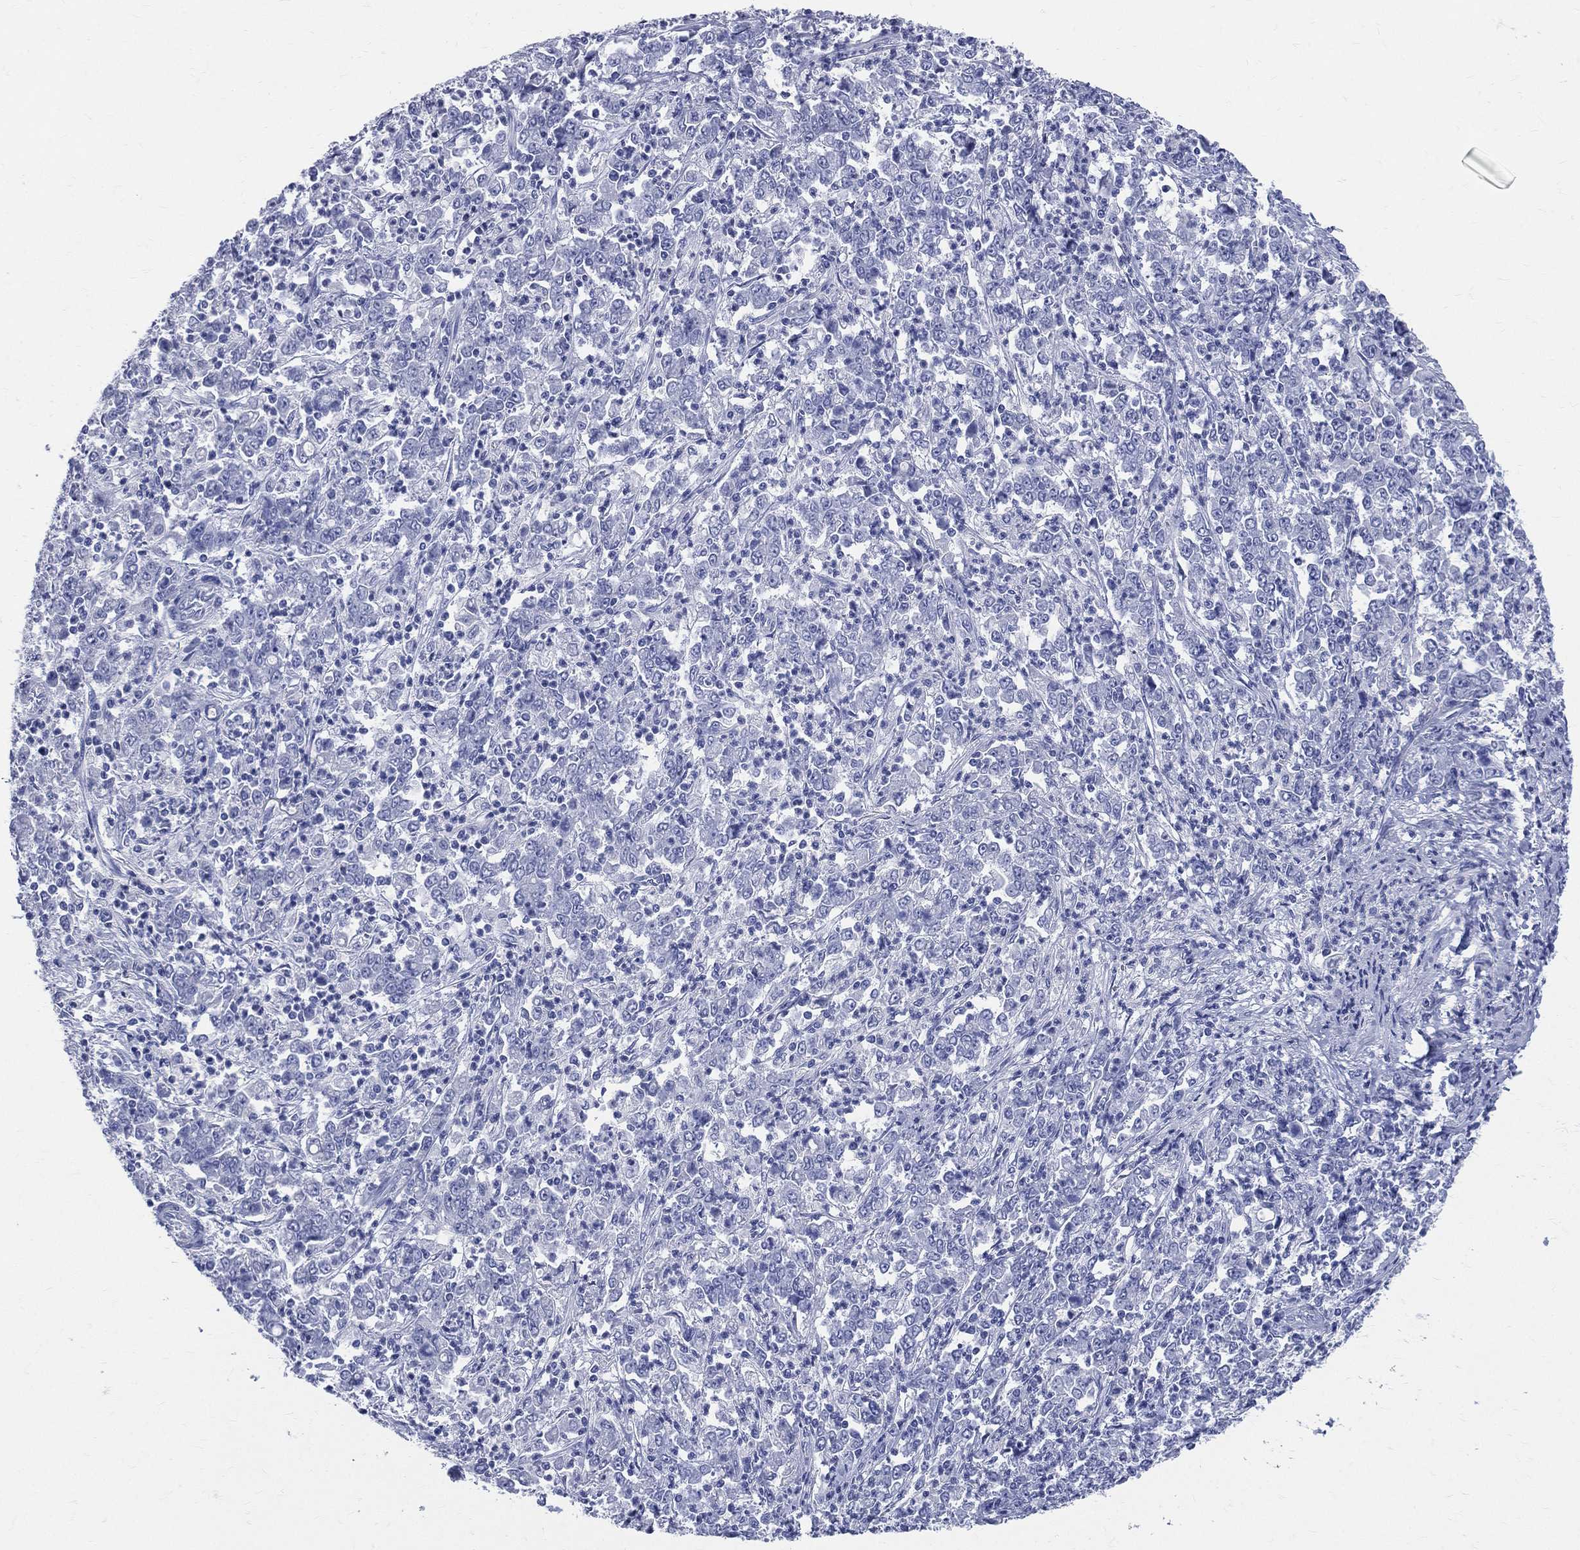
{"staining": {"intensity": "negative", "quantity": "none", "location": "none"}, "tissue": "stomach cancer", "cell_type": "Tumor cells", "image_type": "cancer", "snomed": [{"axis": "morphology", "description": "Adenocarcinoma, NOS"}, {"axis": "topography", "description": "Stomach, lower"}], "caption": "An immunohistochemistry photomicrograph of stomach cancer (adenocarcinoma) is shown. There is no staining in tumor cells of stomach cancer (adenocarcinoma). The staining was performed using DAB to visualize the protein expression in brown, while the nuclei were stained in blue with hematoxylin (Magnification: 20x).", "gene": "SYP", "patient": {"sex": "female", "age": 71}}